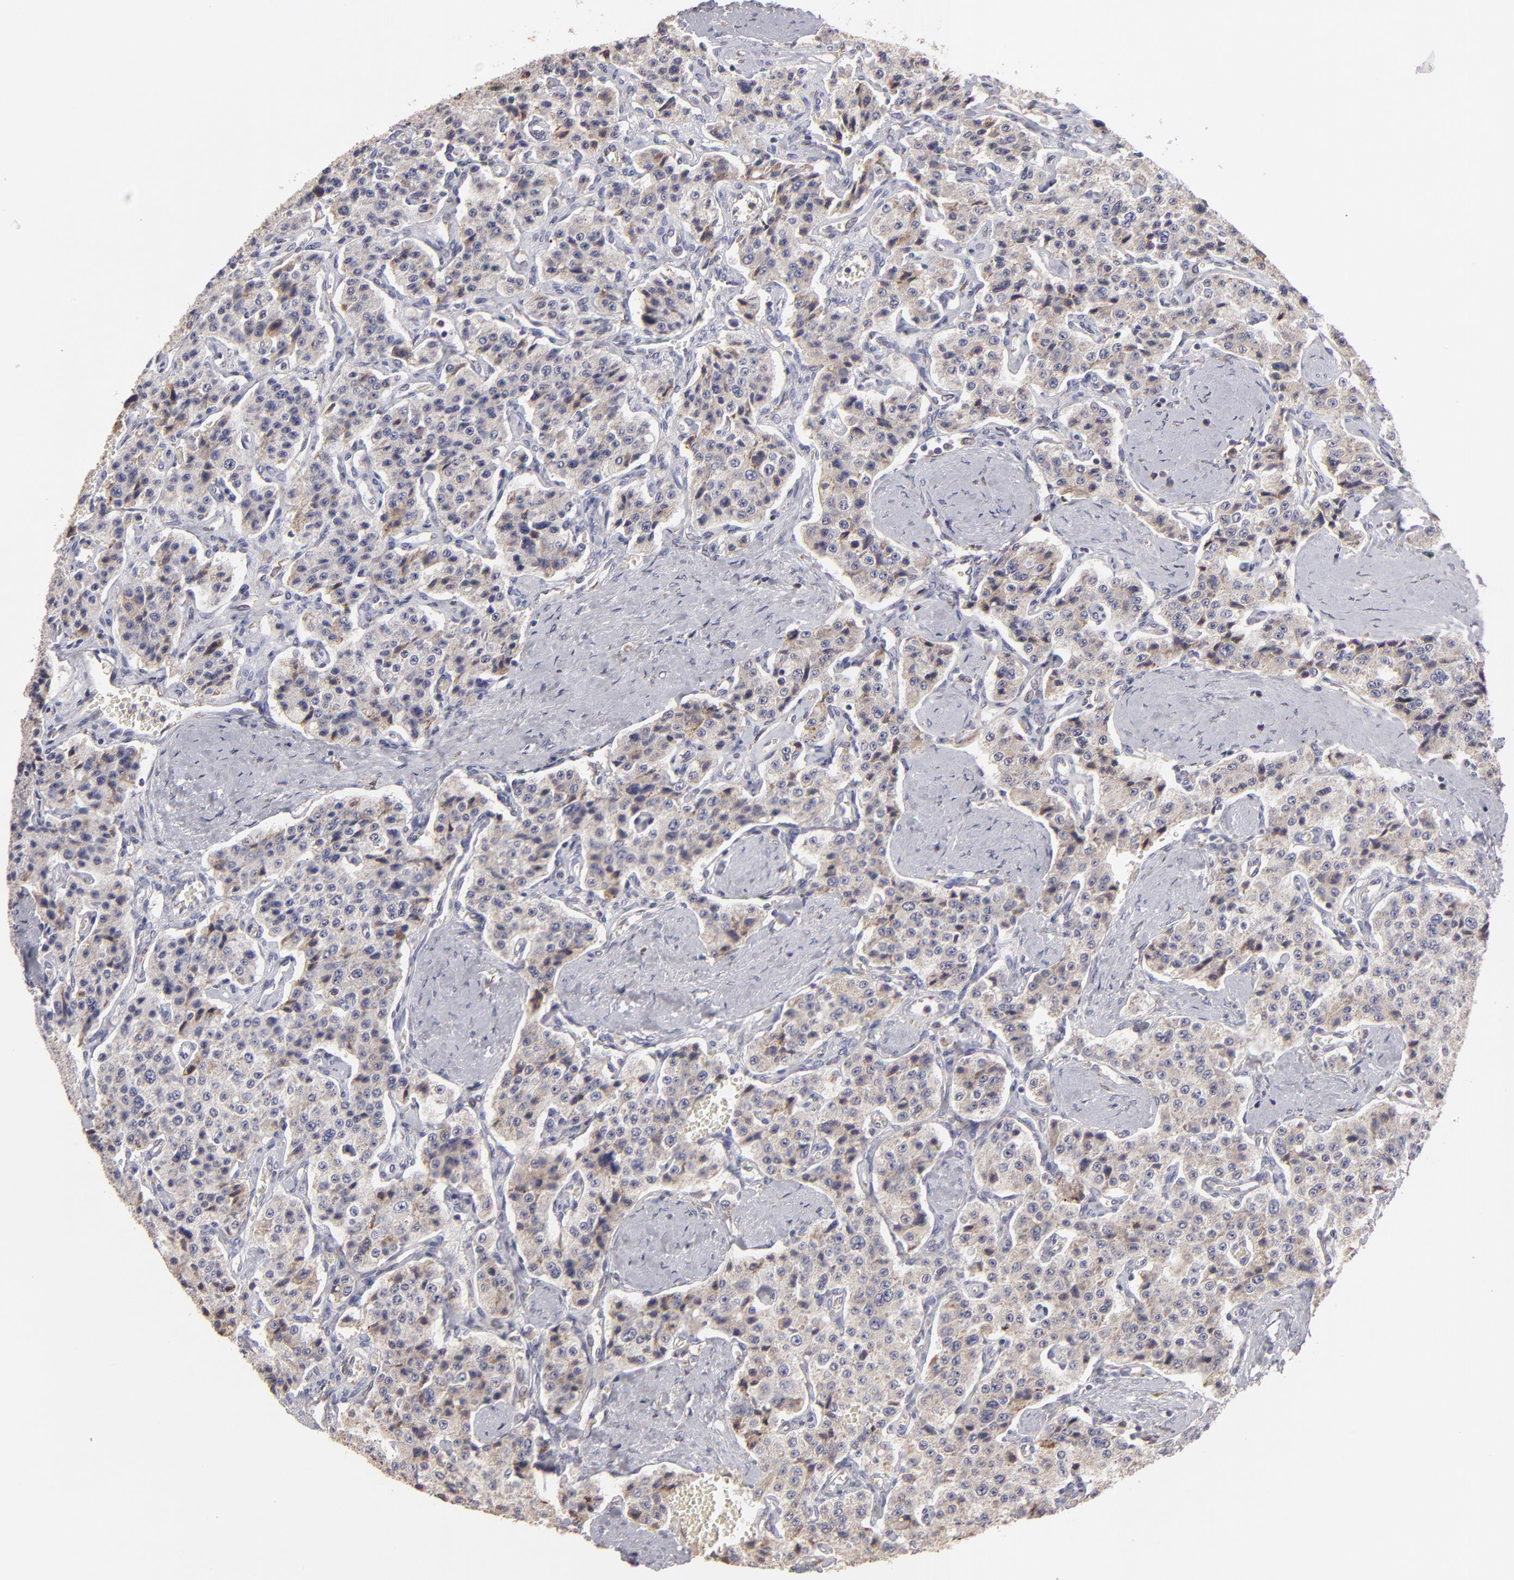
{"staining": {"intensity": "weak", "quantity": ">75%", "location": "cytoplasmic/membranous"}, "tissue": "carcinoid", "cell_type": "Tumor cells", "image_type": "cancer", "snomed": [{"axis": "morphology", "description": "Carcinoid, malignant, NOS"}, {"axis": "topography", "description": "Small intestine"}], "caption": "Carcinoid stained with a protein marker exhibits weak staining in tumor cells.", "gene": "CALR", "patient": {"sex": "male", "age": 52}}